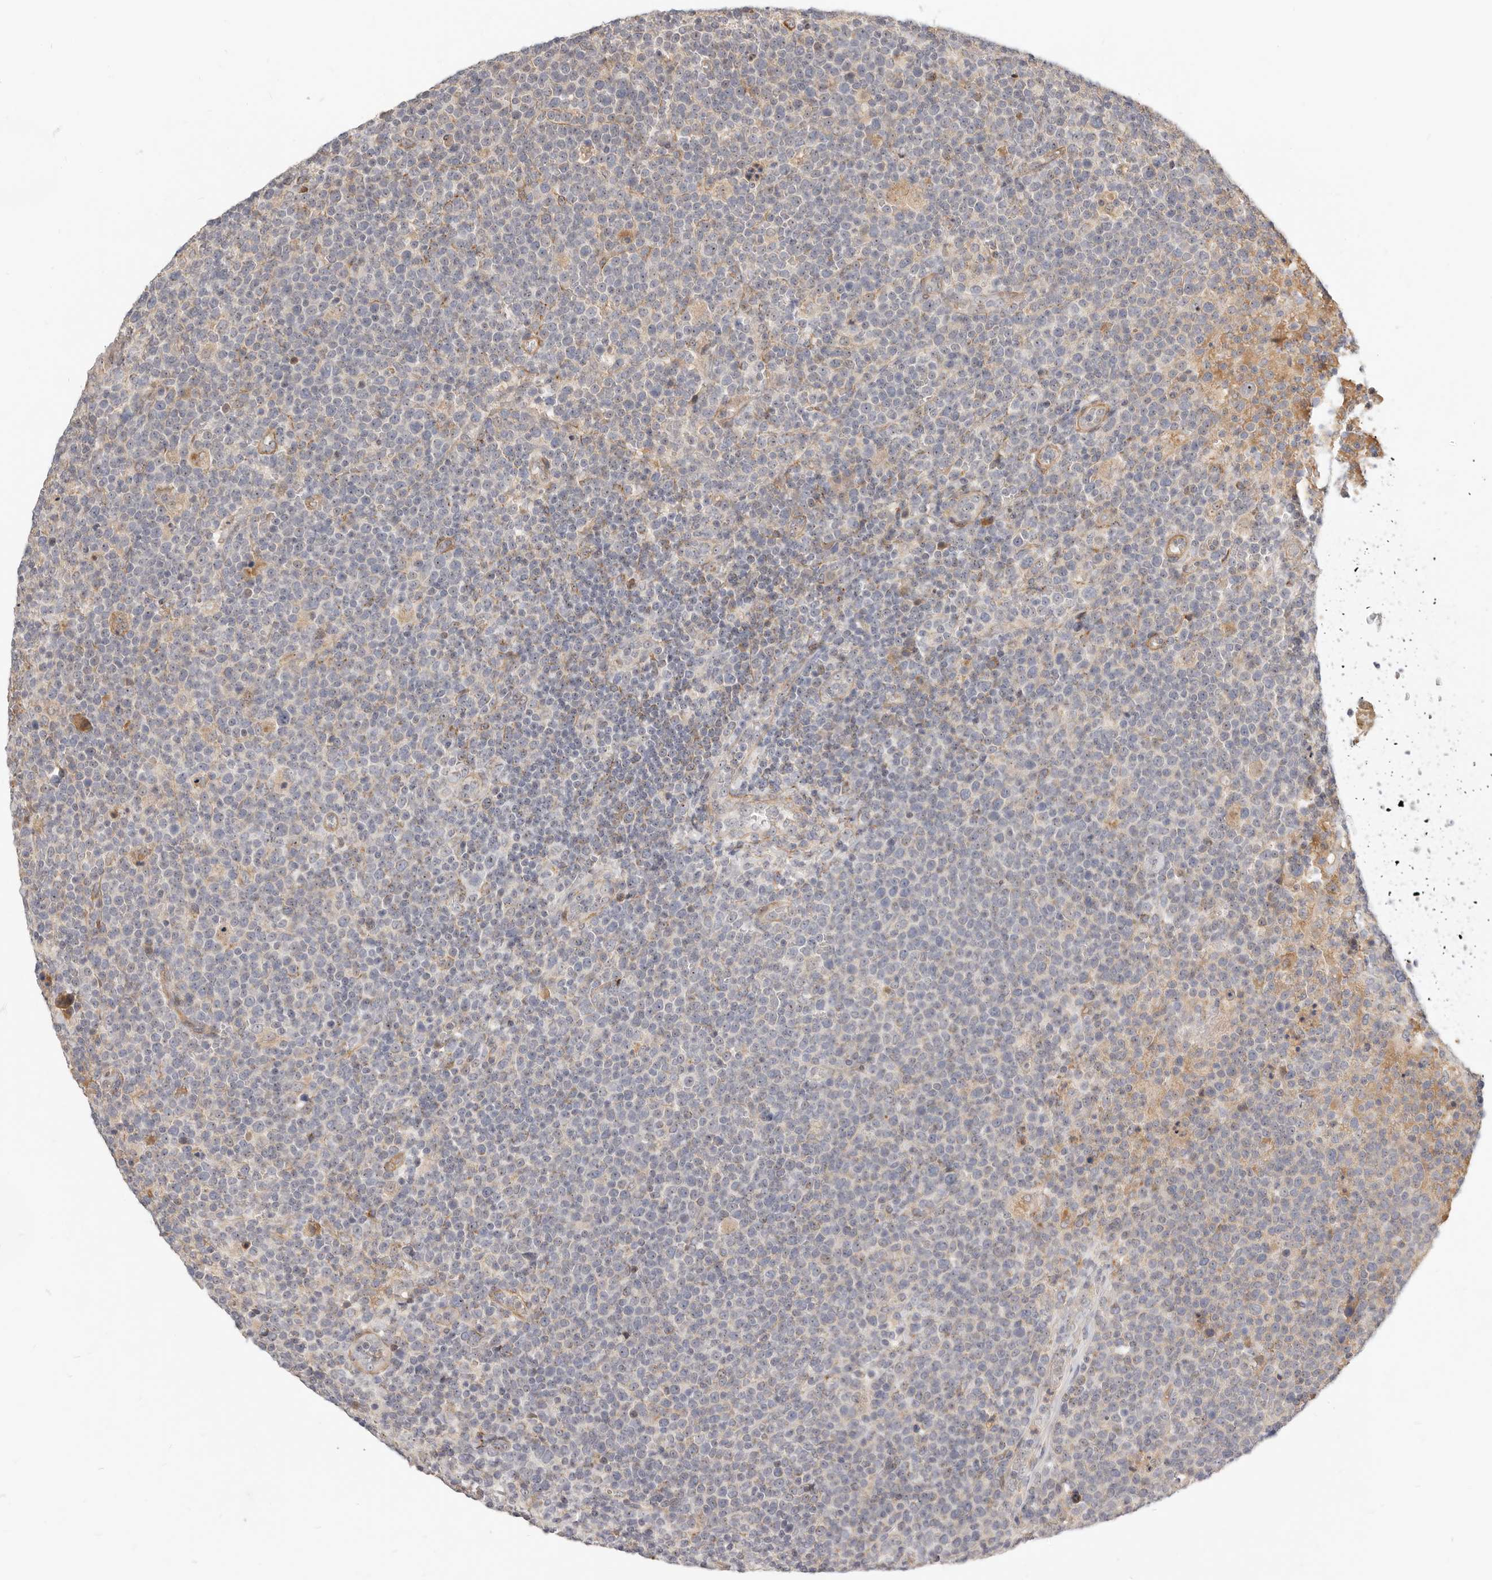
{"staining": {"intensity": "negative", "quantity": "none", "location": "none"}, "tissue": "lymphoma", "cell_type": "Tumor cells", "image_type": "cancer", "snomed": [{"axis": "morphology", "description": "Malignant lymphoma, non-Hodgkin's type, High grade"}, {"axis": "topography", "description": "Lymph node"}], "caption": "The IHC histopathology image has no significant positivity in tumor cells of high-grade malignant lymphoma, non-Hodgkin's type tissue.", "gene": "MICALL2", "patient": {"sex": "male", "age": 61}}